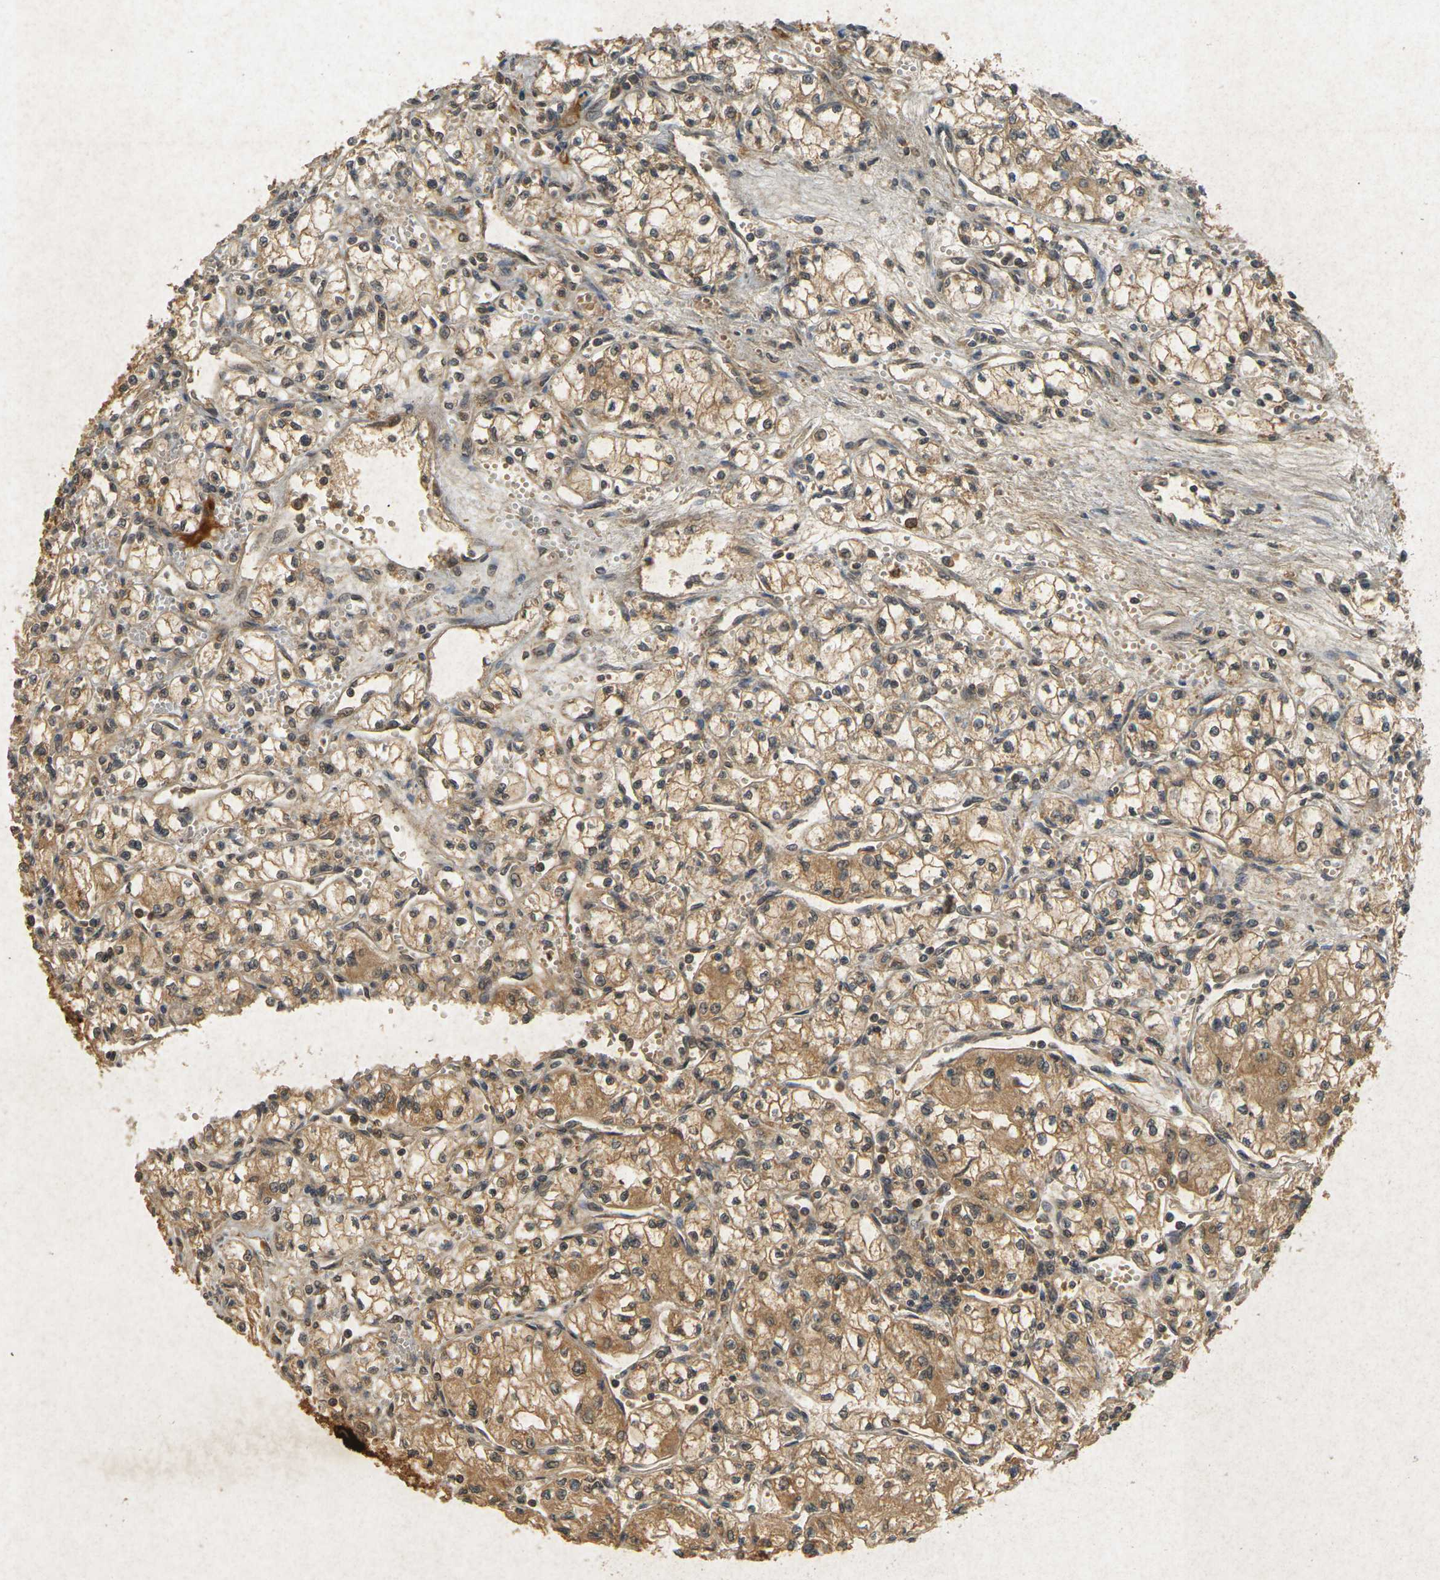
{"staining": {"intensity": "moderate", "quantity": ">75%", "location": "cytoplasmic/membranous"}, "tissue": "renal cancer", "cell_type": "Tumor cells", "image_type": "cancer", "snomed": [{"axis": "morphology", "description": "Normal tissue, NOS"}, {"axis": "morphology", "description": "Adenocarcinoma, NOS"}, {"axis": "topography", "description": "Kidney"}], "caption": "There is medium levels of moderate cytoplasmic/membranous expression in tumor cells of renal adenocarcinoma, as demonstrated by immunohistochemical staining (brown color).", "gene": "ERN1", "patient": {"sex": "male", "age": 59}}